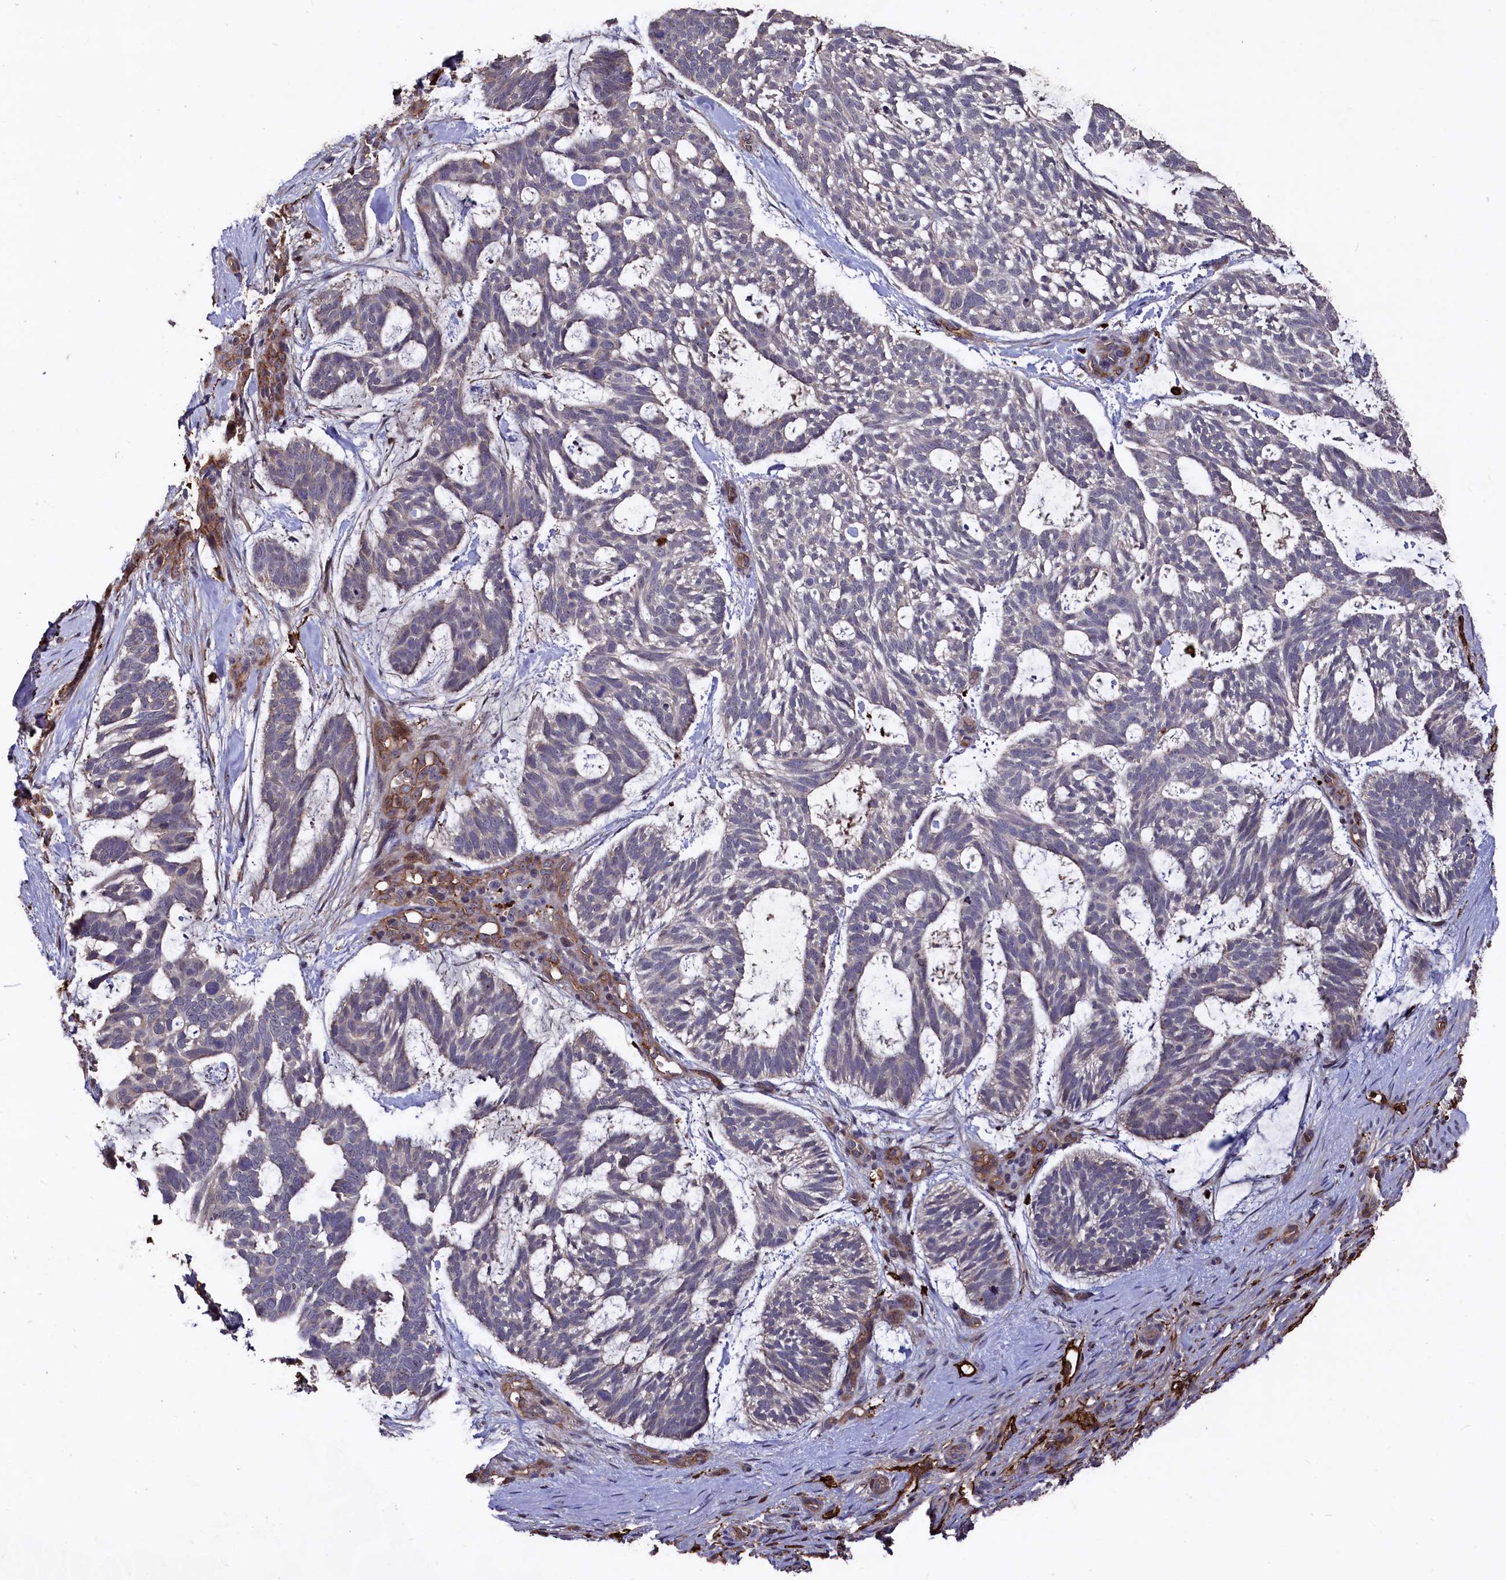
{"staining": {"intensity": "negative", "quantity": "none", "location": "none"}, "tissue": "skin cancer", "cell_type": "Tumor cells", "image_type": "cancer", "snomed": [{"axis": "morphology", "description": "Basal cell carcinoma"}, {"axis": "topography", "description": "Skin"}], "caption": "High power microscopy micrograph of an immunohistochemistry photomicrograph of skin cancer (basal cell carcinoma), revealing no significant positivity in tumor cells. (DAB immunohistochemistry visualized using brightfield microscopy, high magnification).", "gene": "PLEKHO2", "patient": {"sex": "male", "age": 88}}